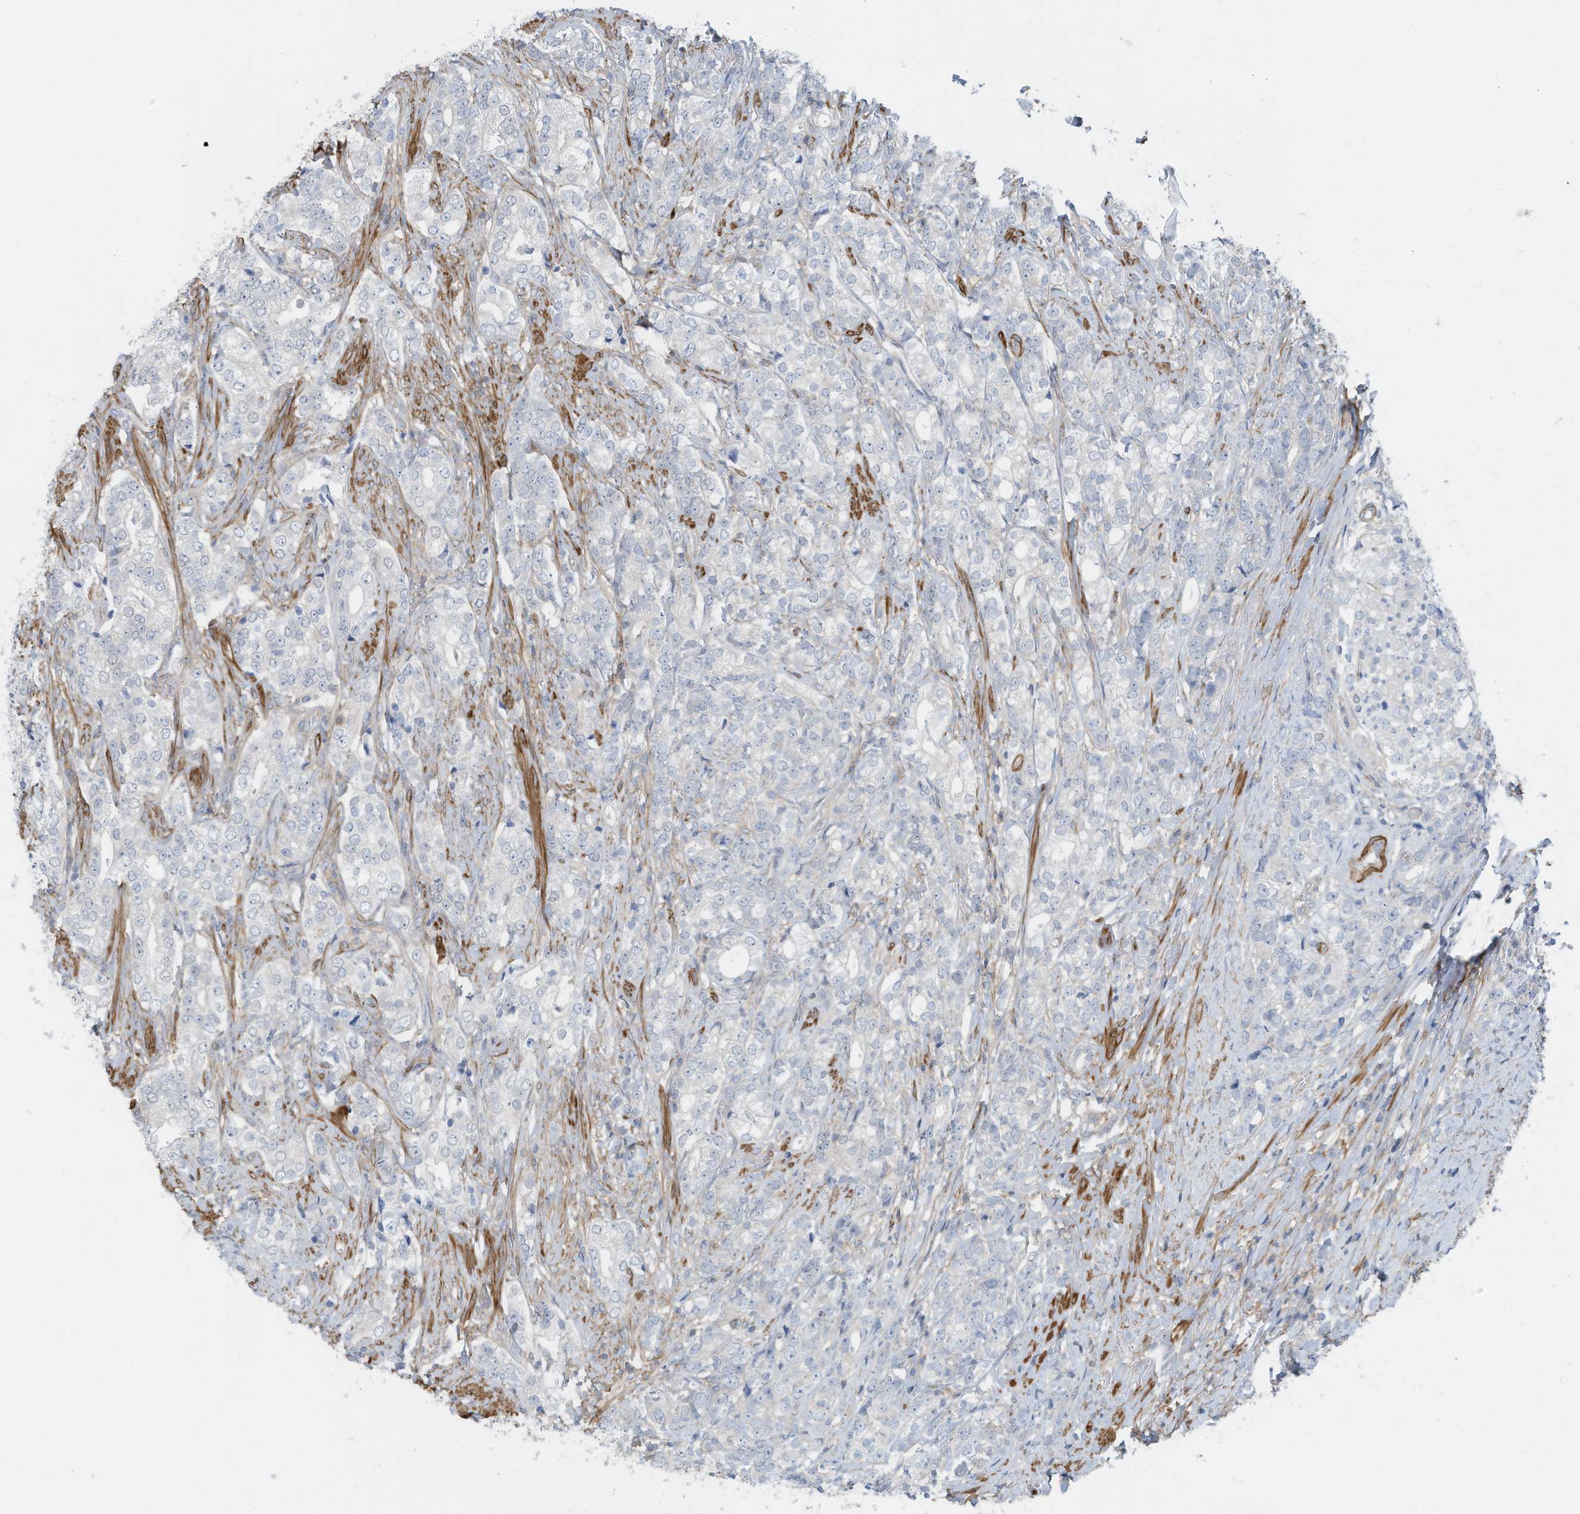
{"staining": {"intensity": "negative", "quantity": "none", "location": "none"}, "tissue": "prostate cancer", "cell_type": "Tumor cells", "image_type": "cancer", "snomed": [{"axis": "morphology", "description": "Adenocarcinoma, High grade"}, {"axis": "topography", "description": "Prostate"}], "caption": "IHC histopathology image of neoplastic tissue: human prostate high-grade adenocarcinoma stained with DAB displays no significant protein staining in tumor cells.", "gene": "ZNF846", "patient": {"sex": "male", "age": 69}}